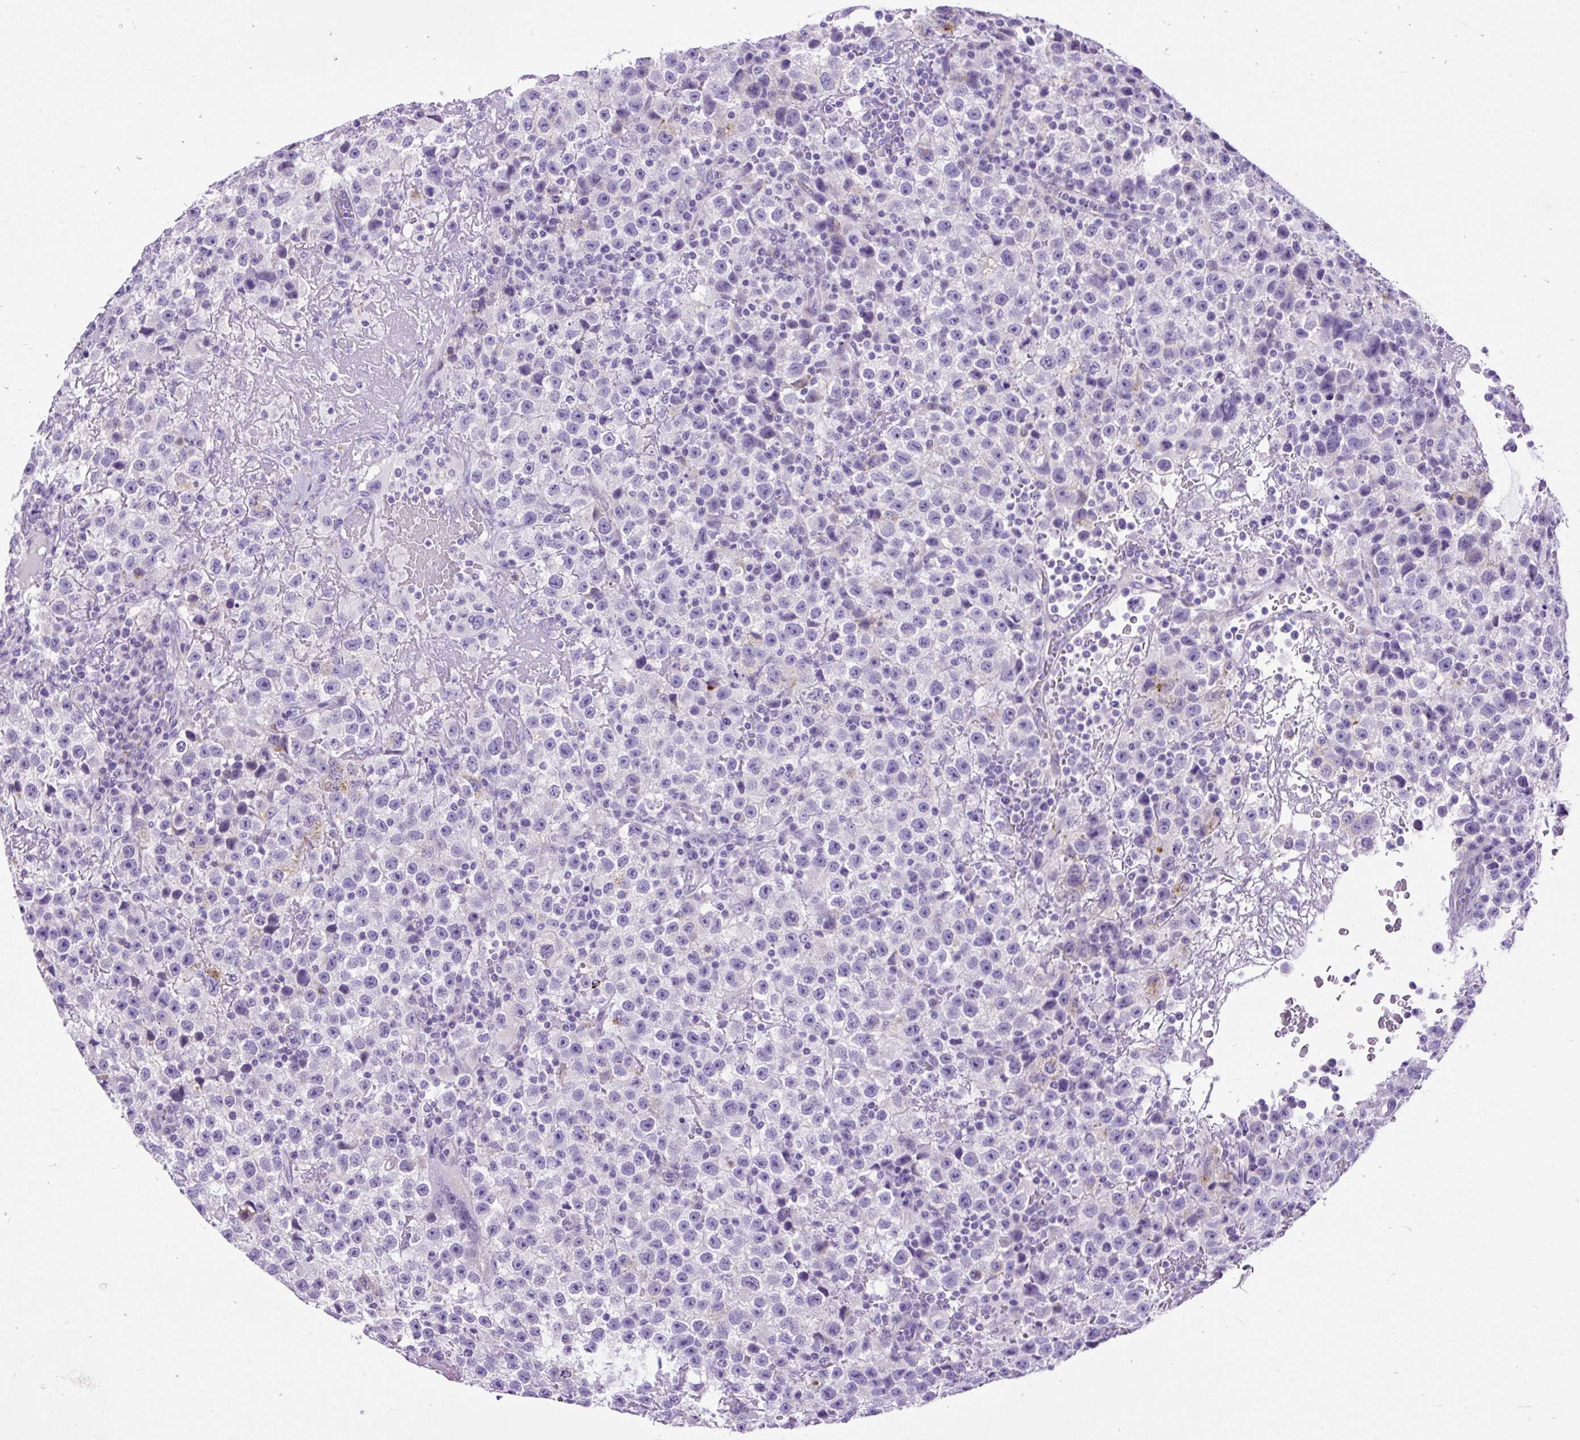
{"staining": {"intensity": "negative", "quantity": "none", "location": "none"}, "tissue": "testis cancer", "cell_type": "Tumor cells", "image_type": "cancer", "snomed": [{"axis": "morphology", "description": "Seminoma, NOS"}, {"axis": "topography", "description": "Testis"}], "caption": "Immunohistochemistry micrograph of human testis cancer stained for a protein (brown), which displays no staining in tumor cells. The staining was performed using DAB to visualize the protein expression in brown, while the nuclei were stained in blue with hematoxylin (Magnification: 20x).", "gene": "ZNF256", "patient": {"sex": "male", "age": 22}}